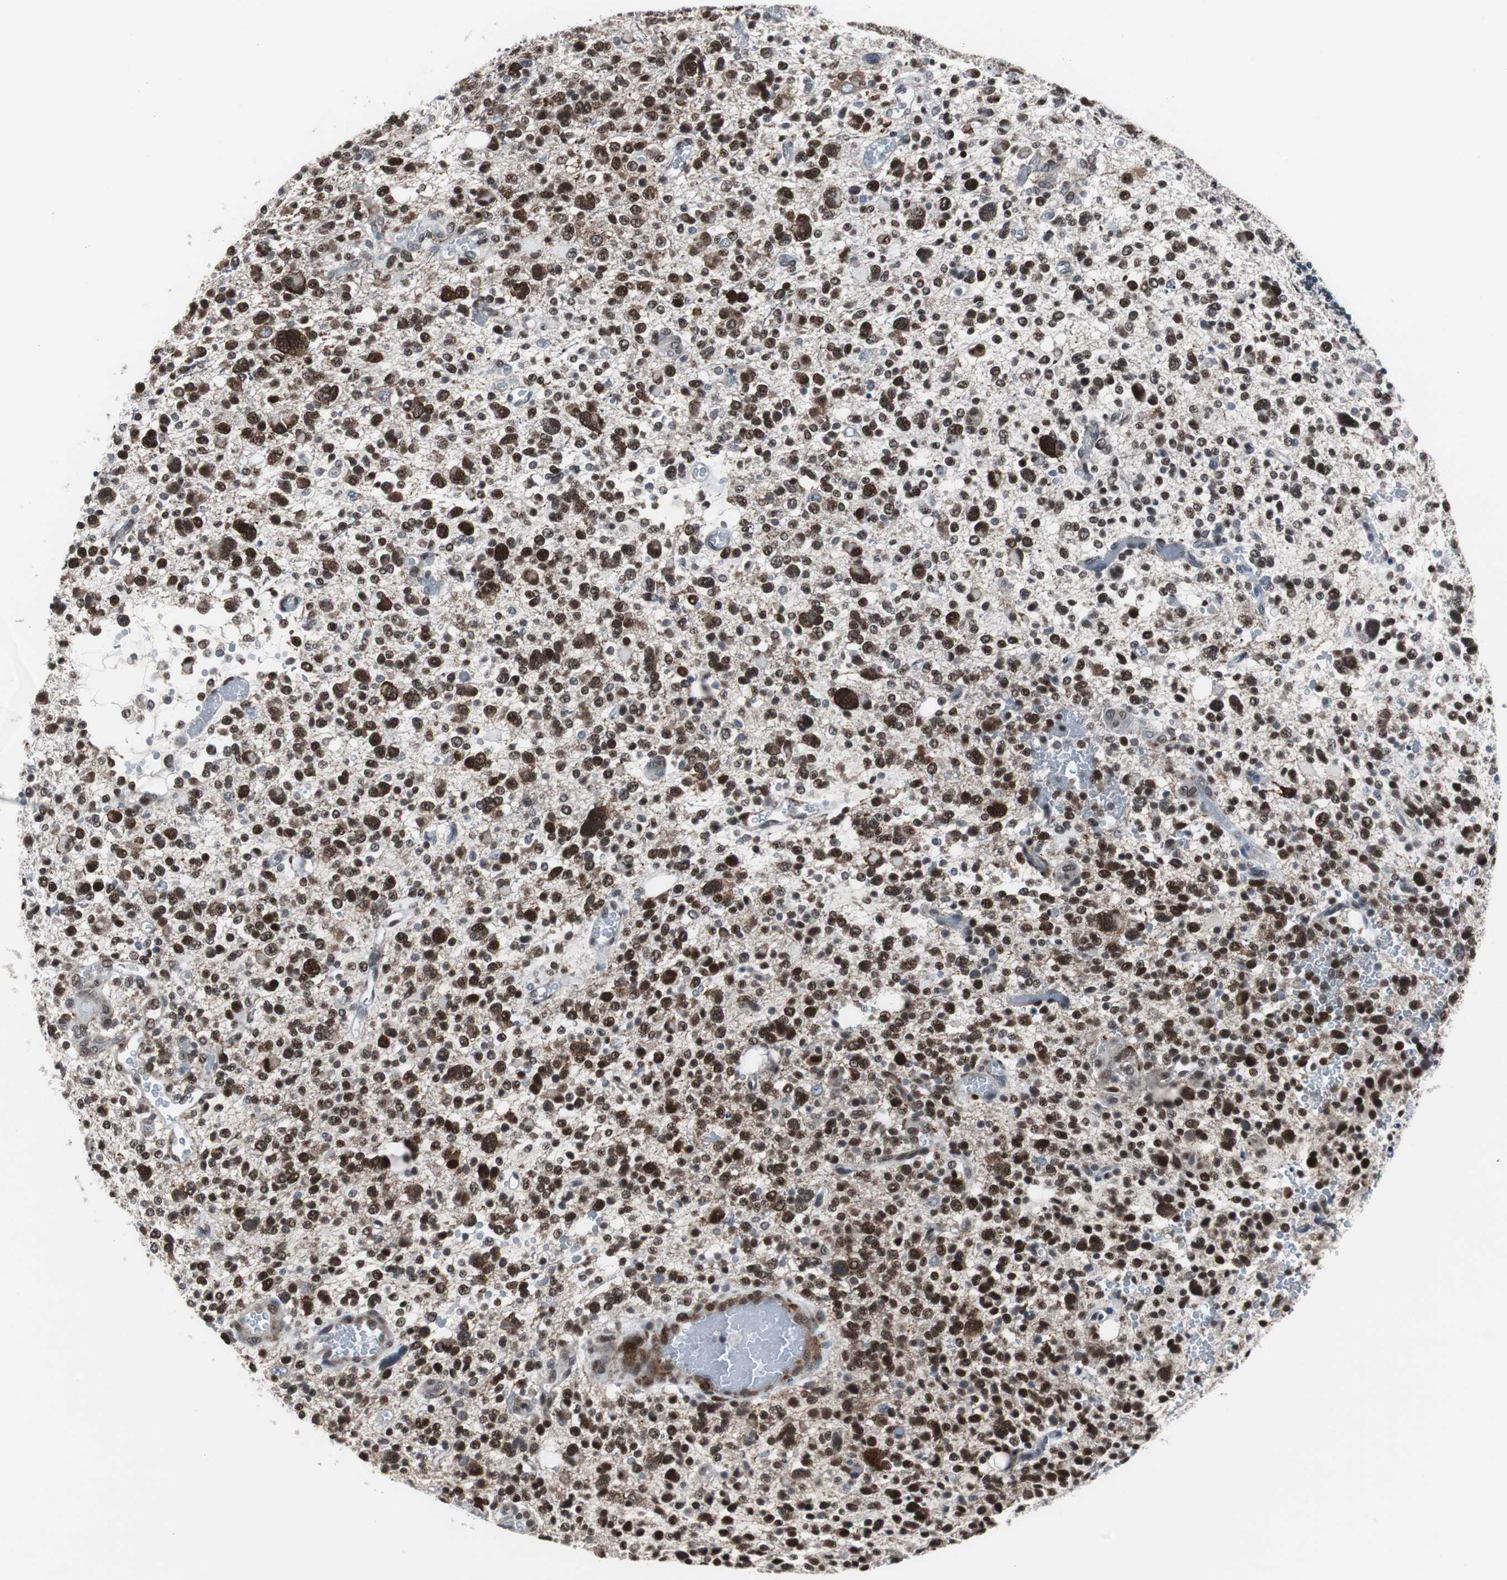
{"staining": {"intensity": "strong", "quantity": ">75%", "location": "cytoplasmic/membranous,nuclear"}, "tissue": "glioma", "cell_type": "Tumor cells", "image_type": "cancer", "snomed": [{"axis": "morphology", "description": "Glioma, malignant, High grade"}, {"axis": "topography", "description": "Brain"}], "caption": "A histopathology image of human malignant glioma (high-grade) stained for a protein shows strong cytoplasmic/membranous and nuclear brown staining in tumor cells.", "gene": "ZHX2", "patient": {"sex": "male", "age": 48}}